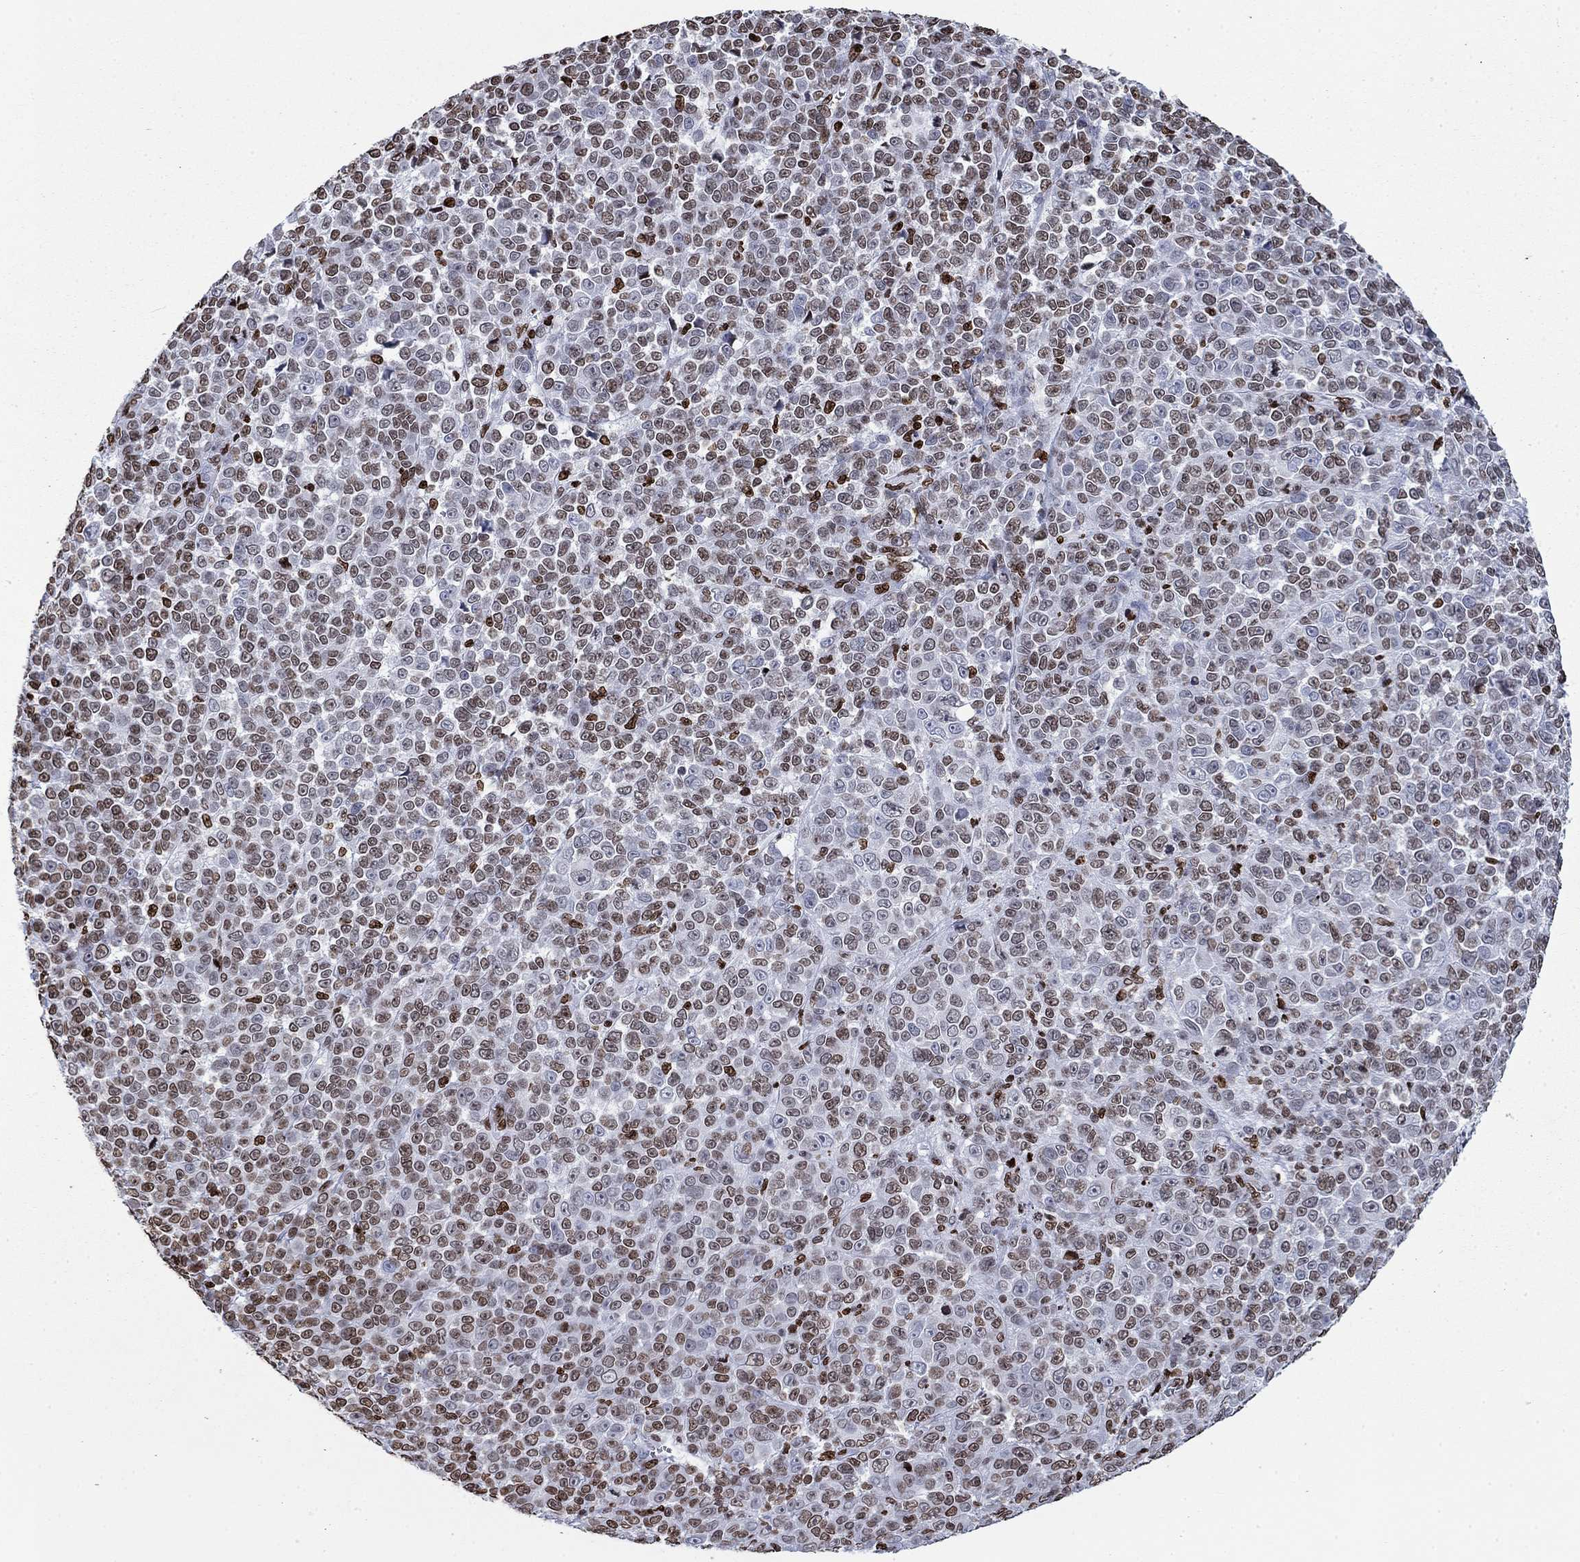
{"staining": {"intensity": "moderate", "quantity": "25%-75%", "location": "nuclear"}, "tissue": "melanoma", "cell_type": "Tumor cells", "image_type": "cancer", "snomed": [{"axis": "morphology", "description": "Malignant melanoma, NOS"}, {"axis": "topography", "description": "Skin"}], "caption": "This is a micrograph of immunohistochemistry staining of melanoma, which shows moderate staining in the nuclear of tumor cells.", "gene": "H1-5", "patient": {"sex": "female", "age": 95}}